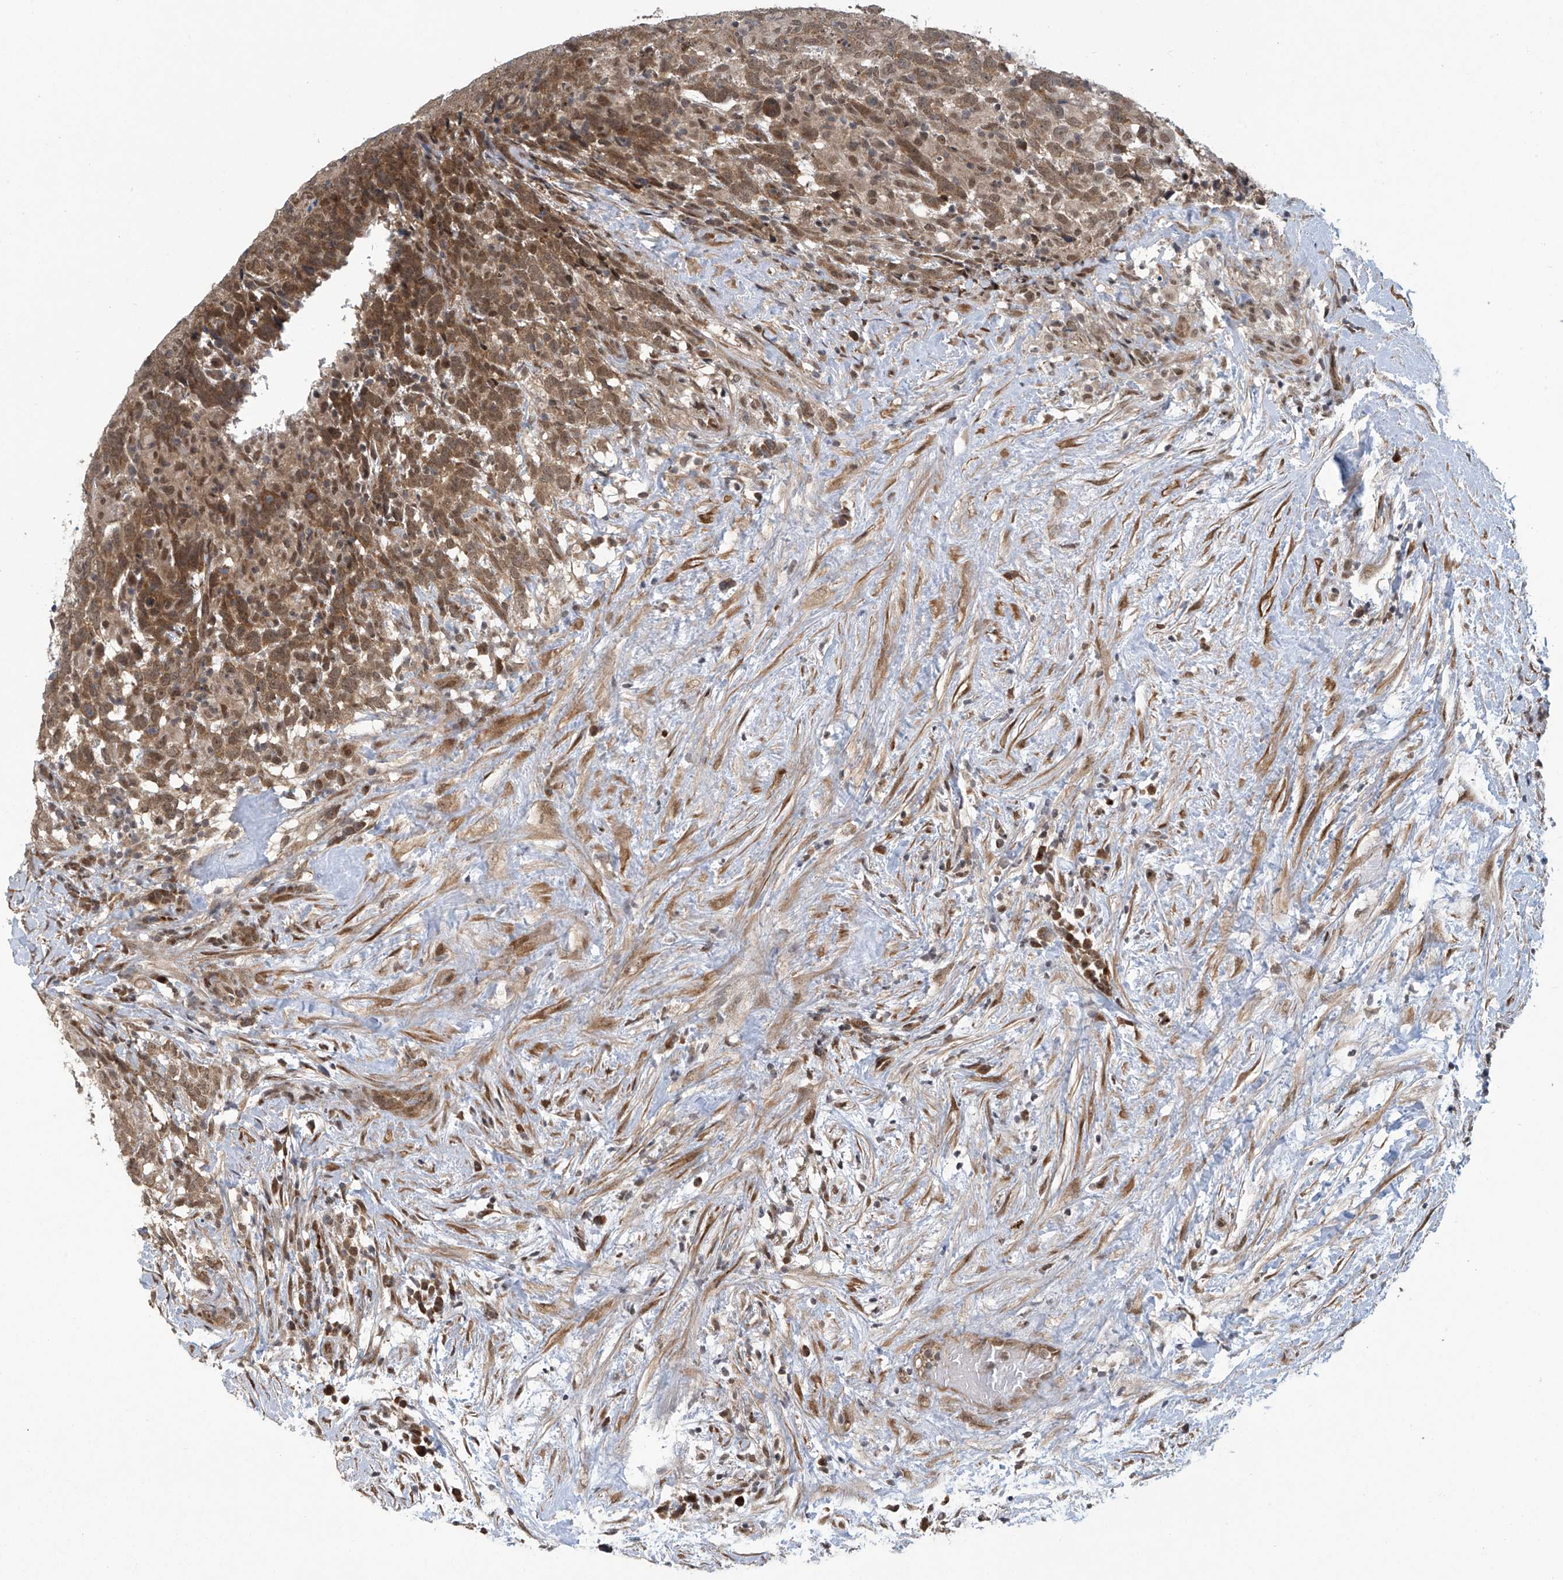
{"staining": {"intensity": "moderate", "quantity": ">75%", "location": "cytoplasmic/membranous,nuclear"}, "tissue": "testis cancer", "cell_type": "Tumor cells", "image_type": "cancer", "snomed": [{"axis": "morphology", "description": "Carcinoma, Embryonal, NOS"}, {"axis": "topography", "description": "Testis"}], "caption": "A histopathology image showing moderate cytoplasmic/membranous and nuclear expression in about >75% of tumor cells in testis cancer (embryonal carcinoma), as visualized by brown immunohistochemical staining.", "gene": "ABHD13", "patient": {"sex": "male", "age": 26}}